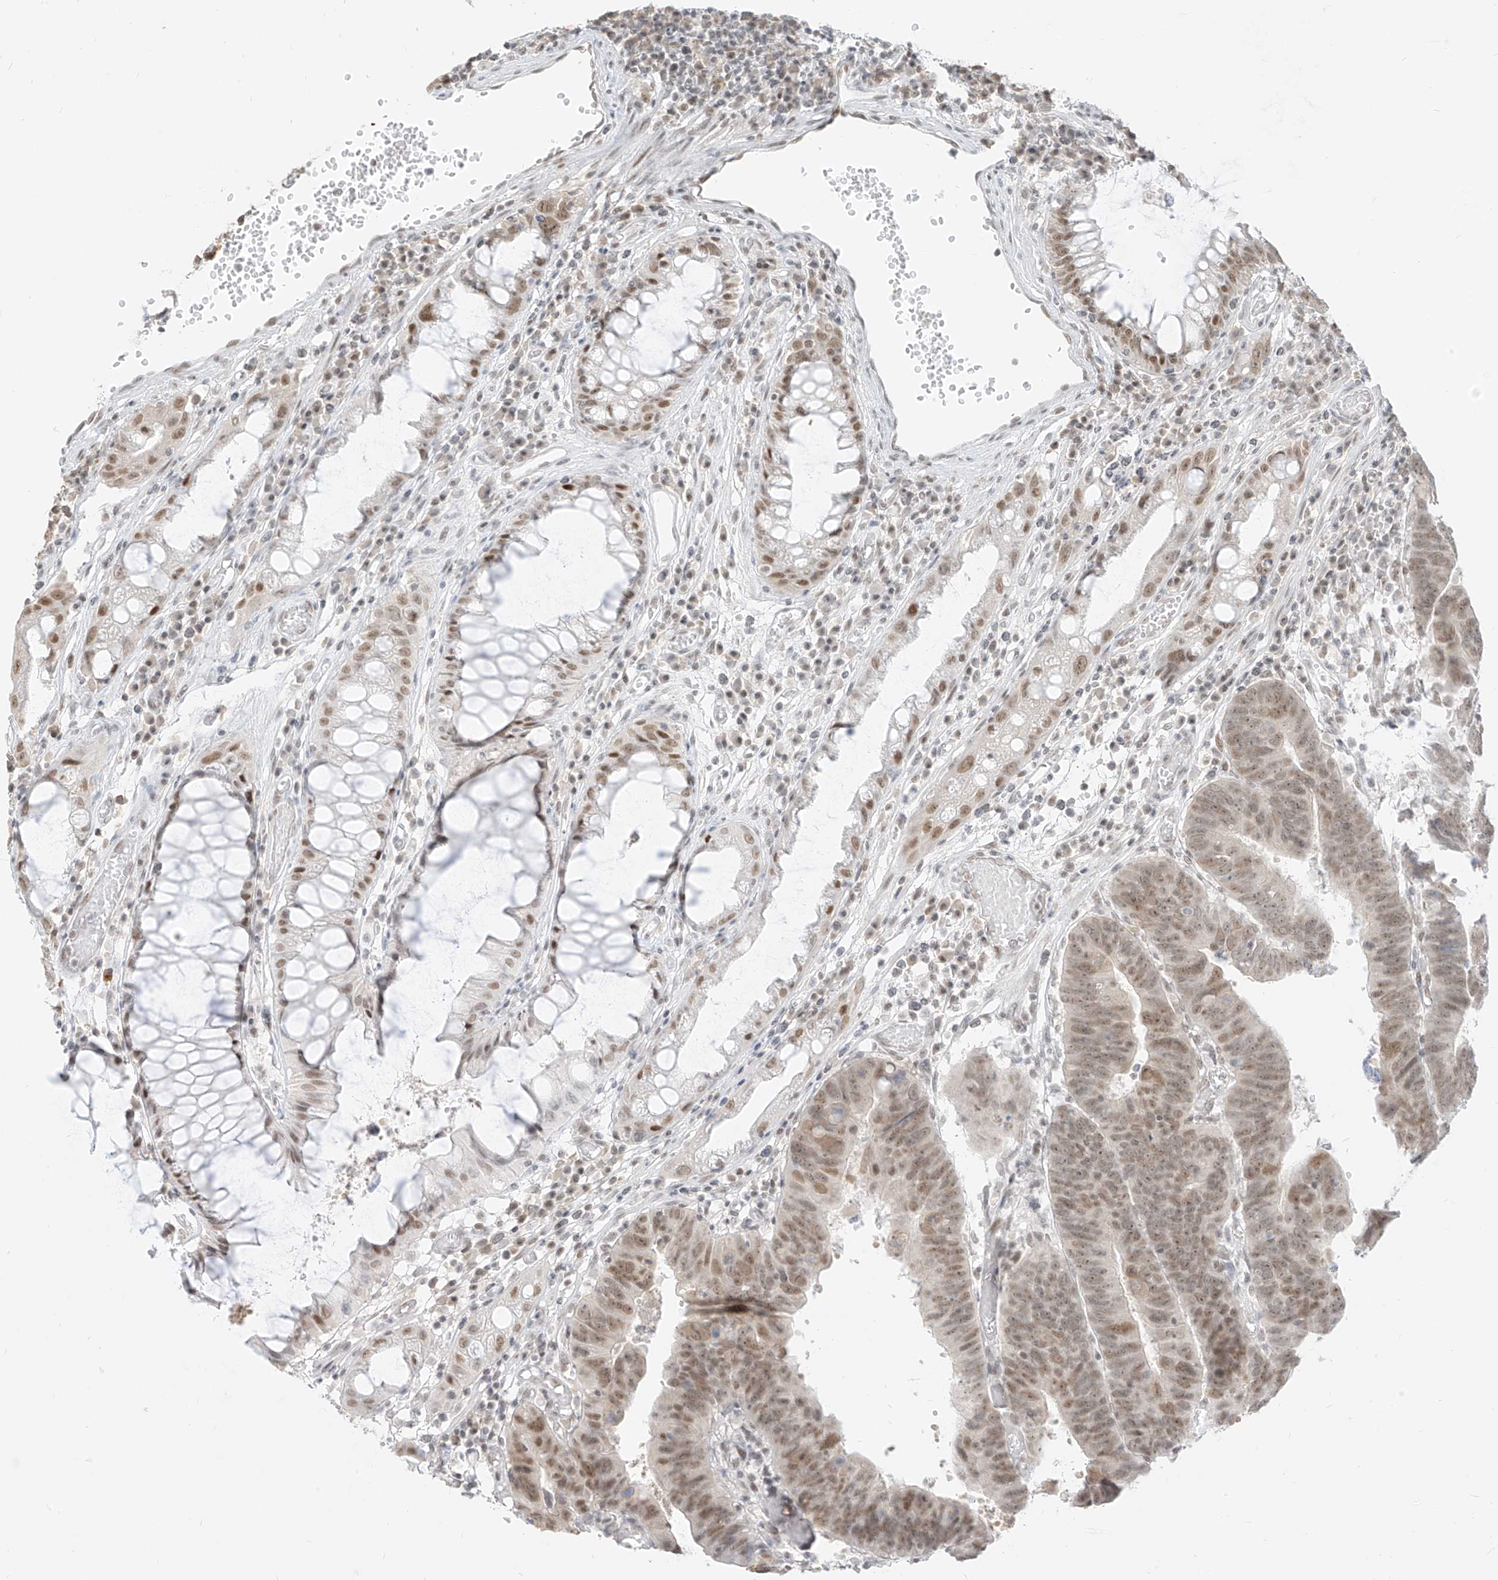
{"staining": {"intensity": "moderate", "quantity": ">75%", "location": "nuclear"}, "tissue": "colorectal cancer", "cell_type": "Tumor cells", "image_type": "cancer", "snomed": [{"axis": "morphology", "description": "Adenocarcinoma, NOS"}, {"axis": "topography", "description": "Rectum"}], "caption": "Immunohistochemical staining of human colorectal cancer (adenocarcinoma) demonstrates medium levels of moderate nuclear positivity in approximately >75% of tumor cells.", "gene": "SUPT5H", "patient": {"sex": "female", "age": 65}}